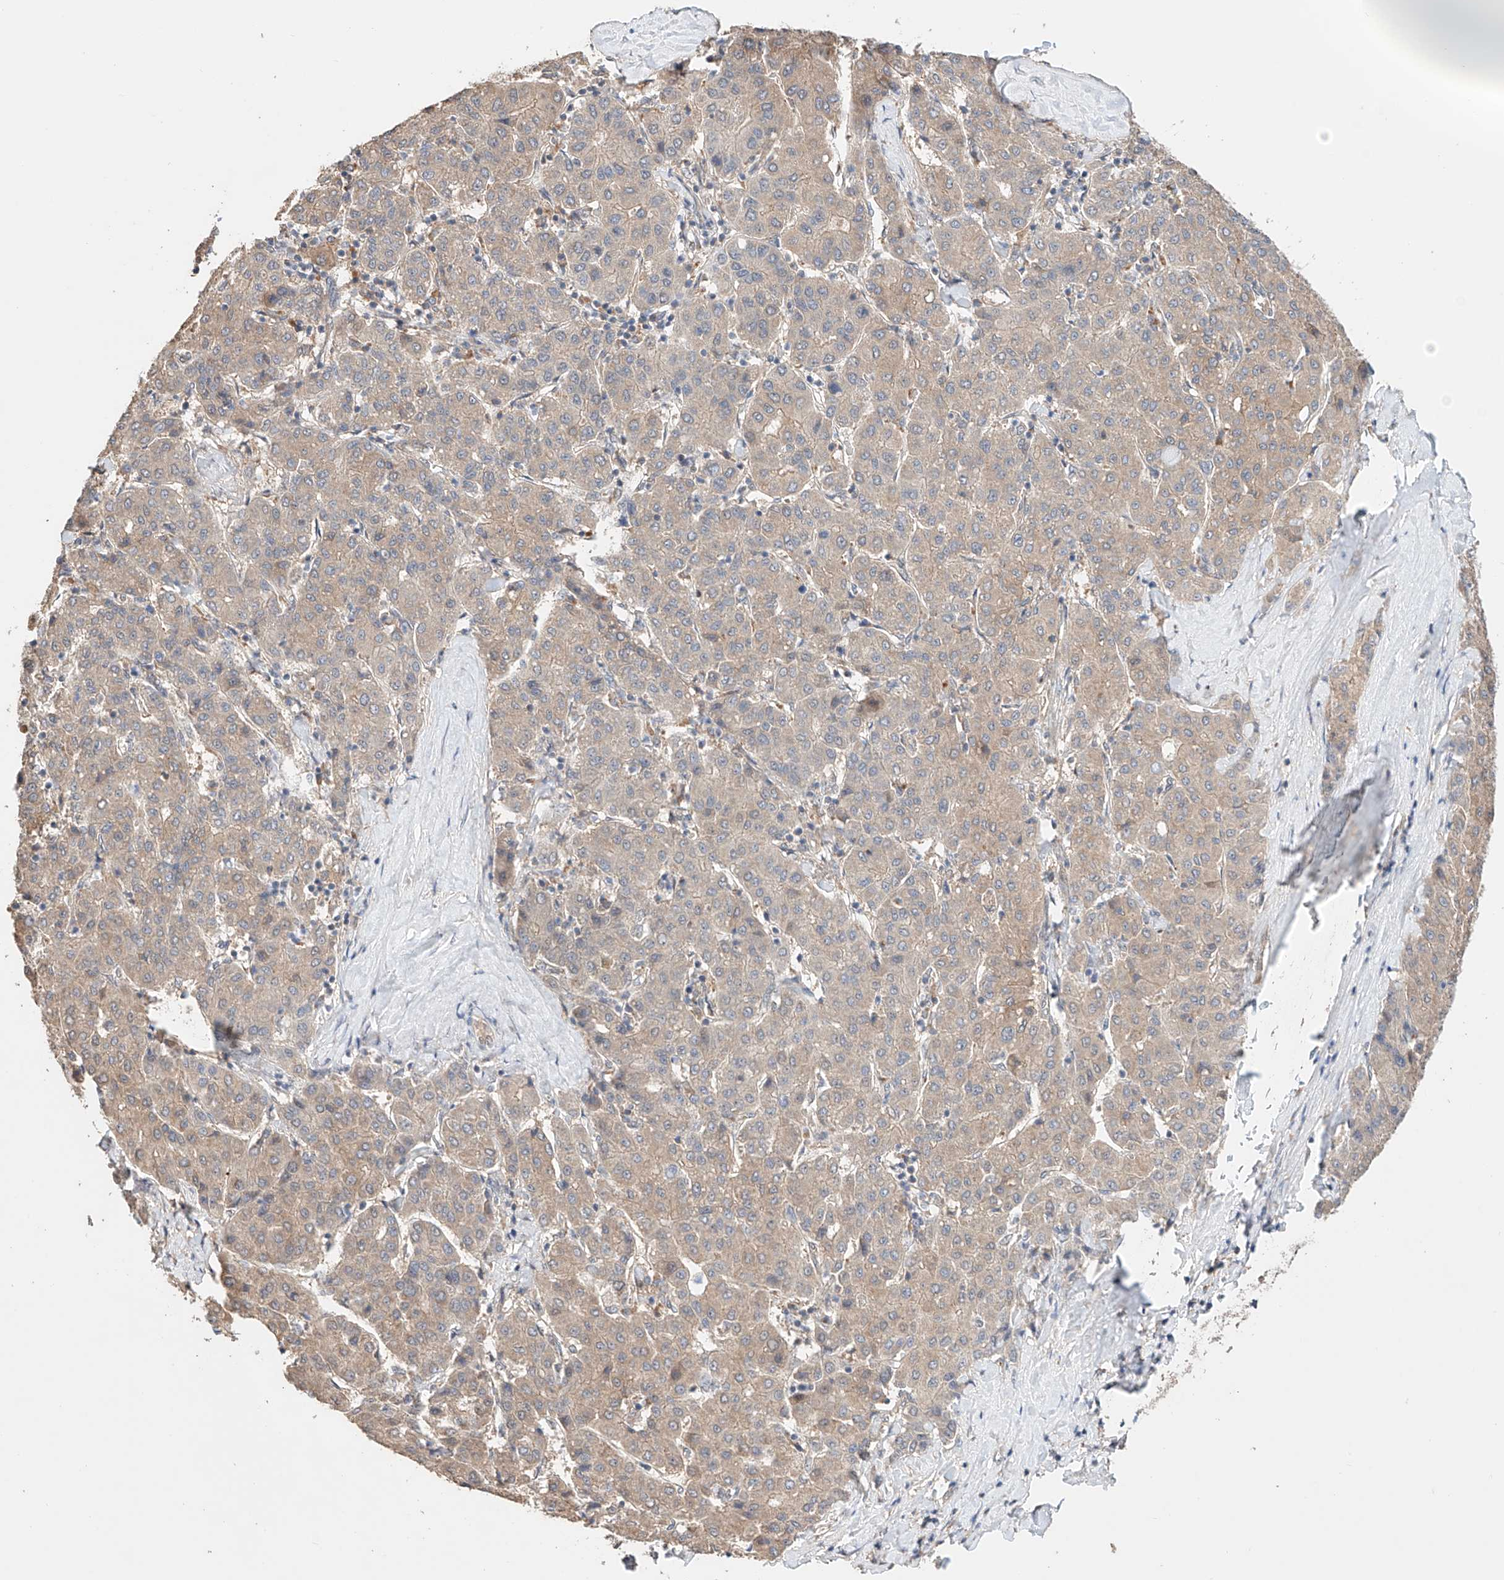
{"staining": {"intensity": "weak", "quantity": ">75%", "location": "cytoplasmic/membranous"}, "tissue": "liver cancer", "cell_type": "Tumor cells", "image_type": "cancer", "snomed": [{"axis": "morphology", "description": "Carcinoma, Hepatocellular, NOS"}, {"axis": "topography", "description": "Liver"}], "caption": "Tumor cells demonstrate low levels of weak cytoplasmic/membranous positivity in about >75% of cells in human liver cancer (hepatocellular carcinoma).", "gene": "ZFHX2", "patient": {"sex": "male", "age": 65}}